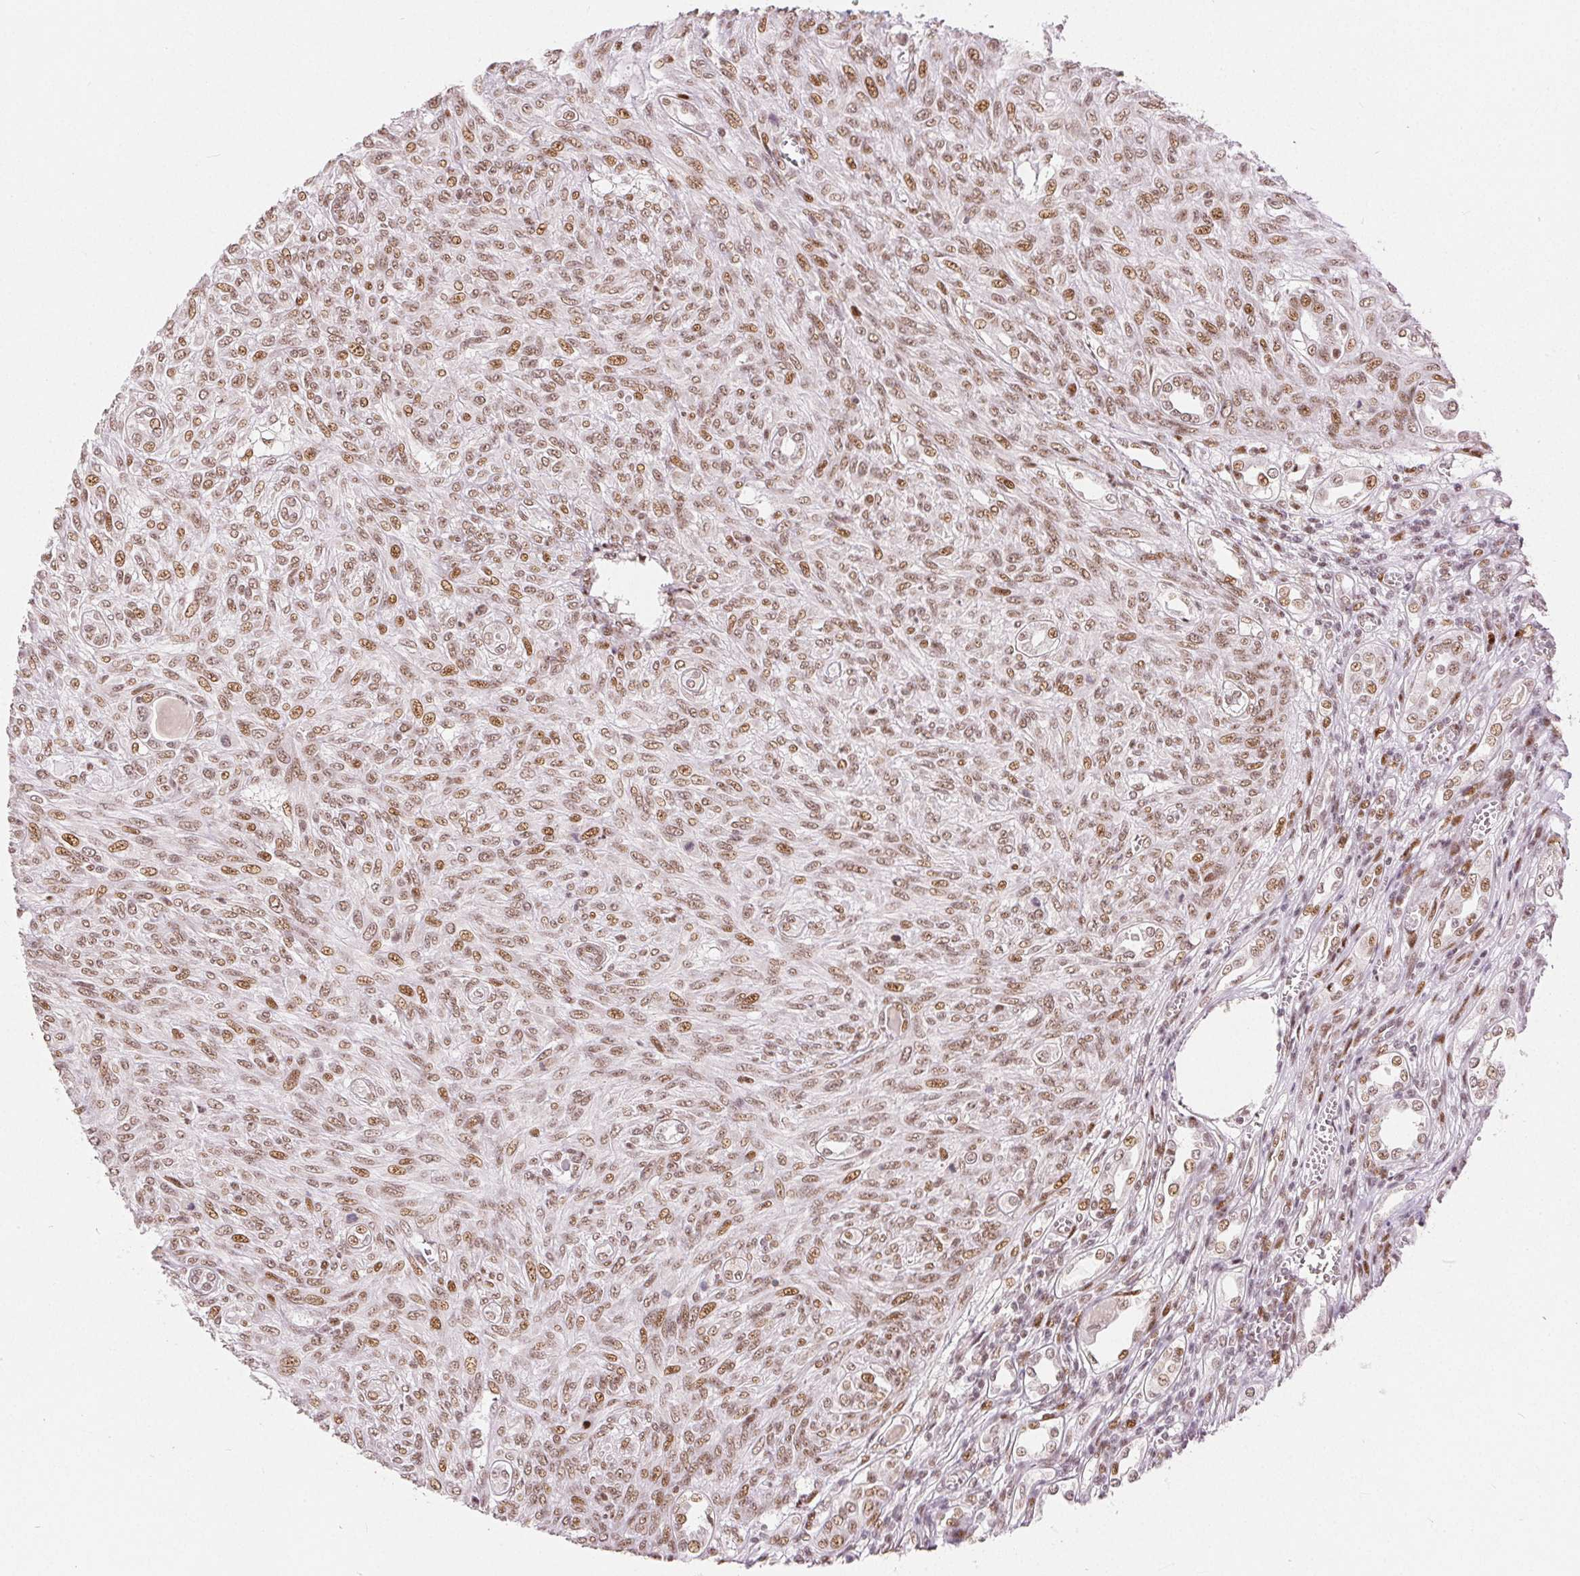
{"staining": {"intensity": "moderate", "quantity": ">75%", "location": "nuclear"}, "tissue": "renal cancer", "cell_type": "Tumor cells", "image_type": "cancer", "snomed": [{"axis": "morphology", "description": "Adenocarcinoma, NOS"}, {"axis": "topography", "description": "Kidney"}], "caption": "High-magnification brightfield microscopy of renal cancer stained with DAB (3,3'-diaminobenzidine) (brown) and counterstained with hematoxylin (blue). tumor cells exhibit moderate nuclear expression is appreciated in approximately>75% of cells.", "gene": "ZNF703", "patient": {"sex": "male", "age": 58}}